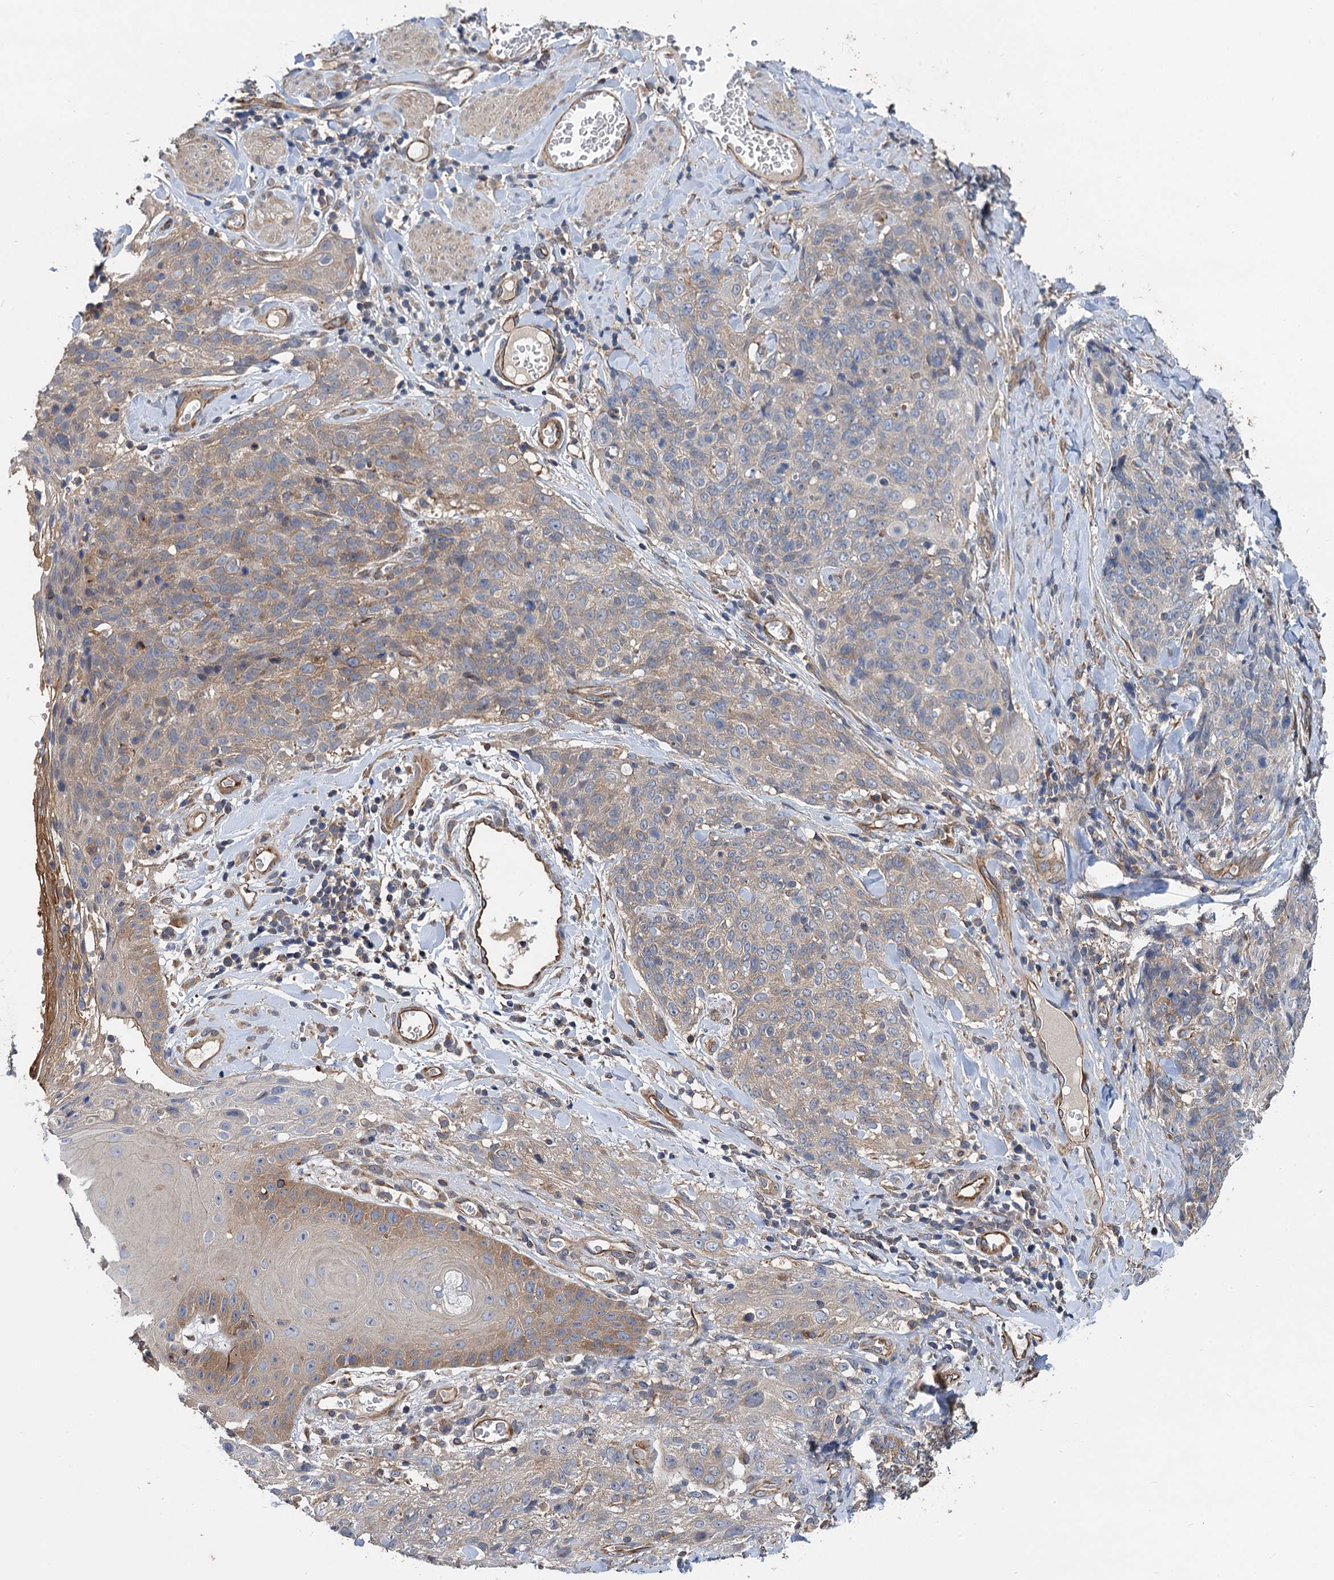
{"staining": {"intensity": "weak", "quantity": "<25%", "location": "cytoplasmic/membranous"}, "tissue": "skin cancer", "cell_type": "Tumor cells", "image_type": "cancer", "snomed": [{"axis": "morphology", "description": "Squamous cell carcinoma, NOS"}, {"axis": "topography", "description": "Skin"}, {"axis": "topography", "description": "Vulva"}], "caption": "Tumor cells are negative for protein expression in human squamous cell carcinoma (skin).", "gene": "PJA2", "patient": {"sex": "female", "age": 85}}